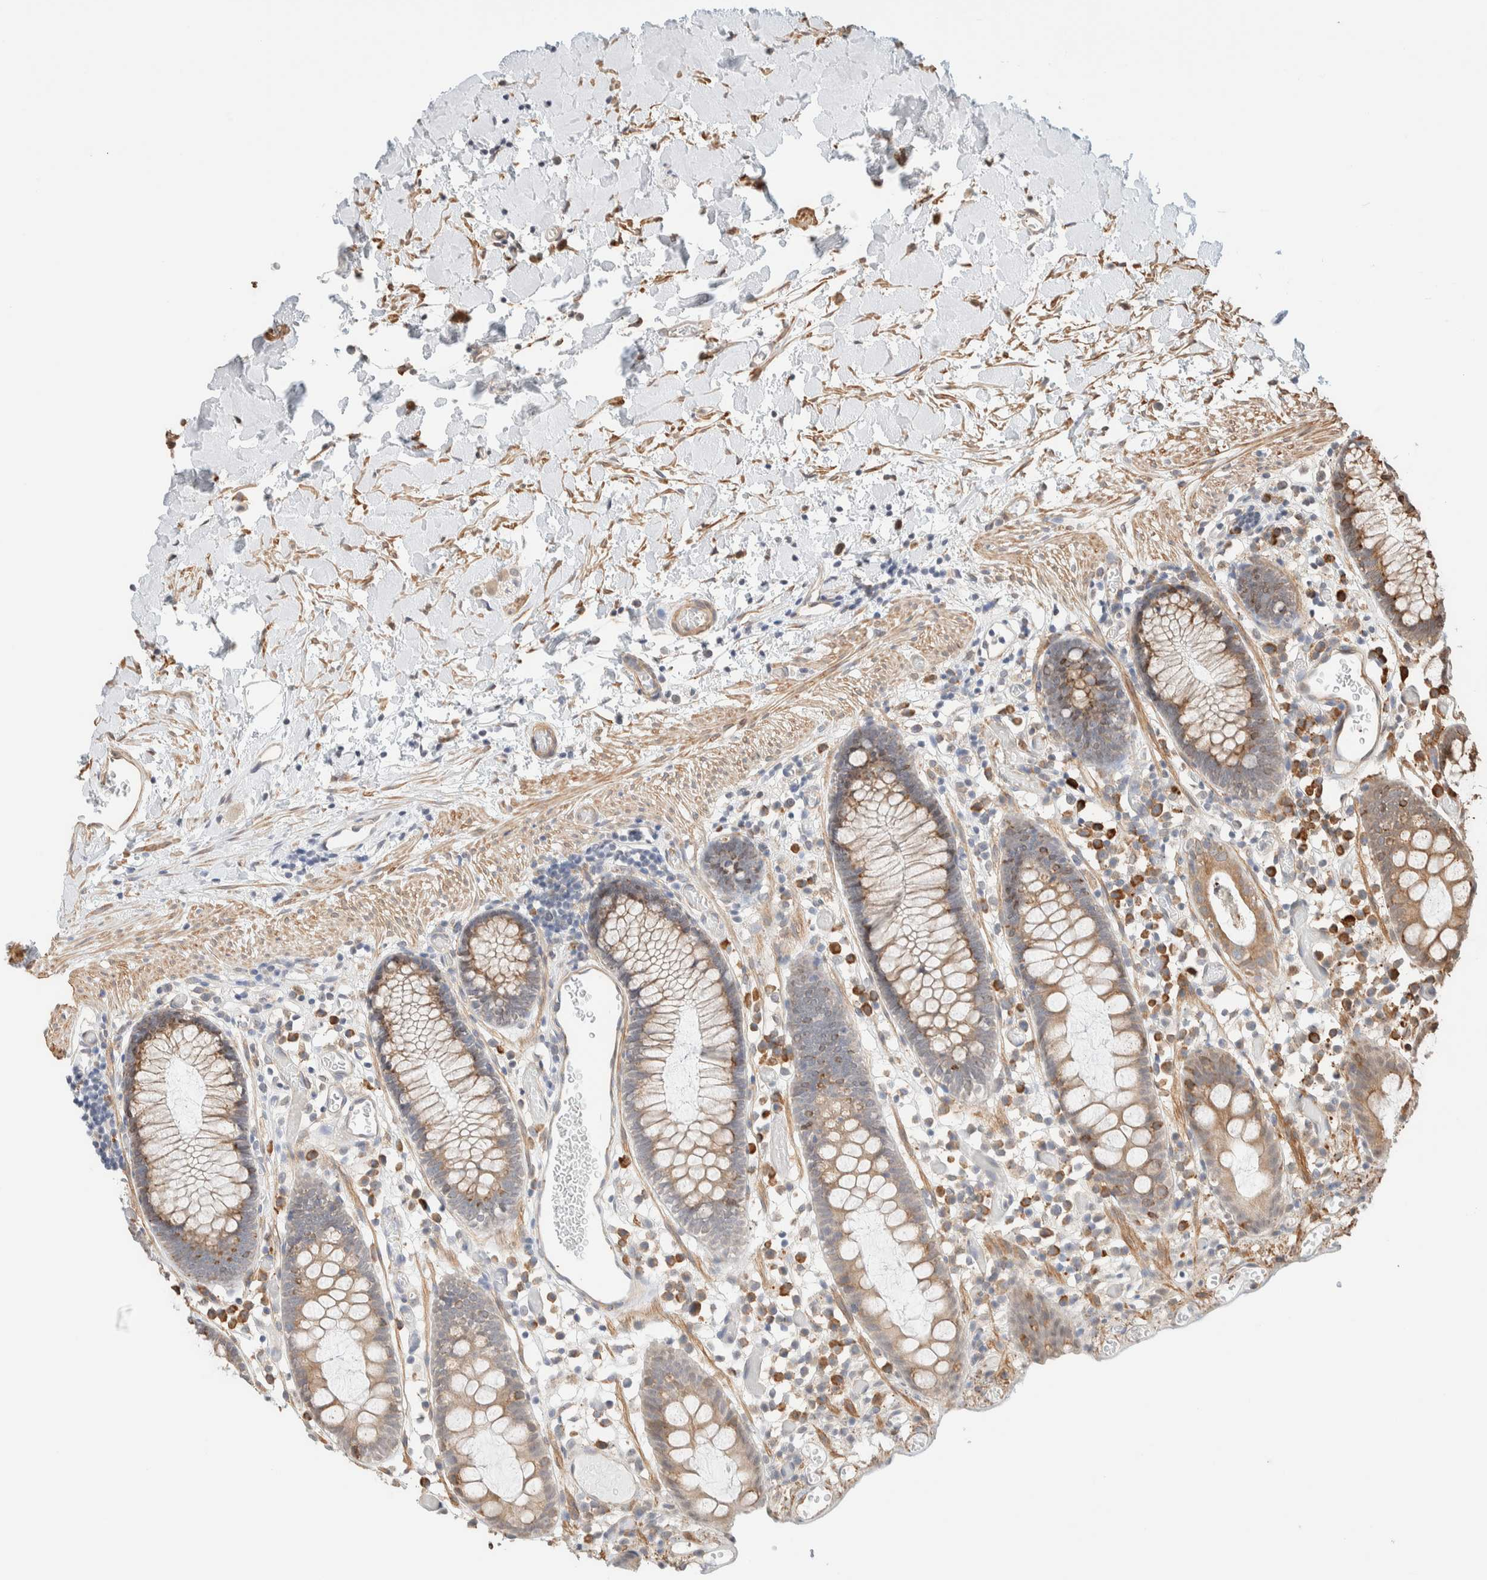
{"staining": {"intensity": "negative", "quantity": "none", "location": "none"}, "tissue": "colon", "cell_type": "Endothelial cells", "image_type": "normal", "snomed": [{"axis": "morphology", "description": "Normal tissue, NOS"}, {"axis": "topography", "description": "Colon"}], "caption": "IHC histopathology image of normal human colon stained for a protein (brown), which displays no positivity in endothelial cells. (DAB immunohistochemistry with hematoxylin counter stain).", "gene": "INTS1", "patient": {"sex": "male", "age": 14}}